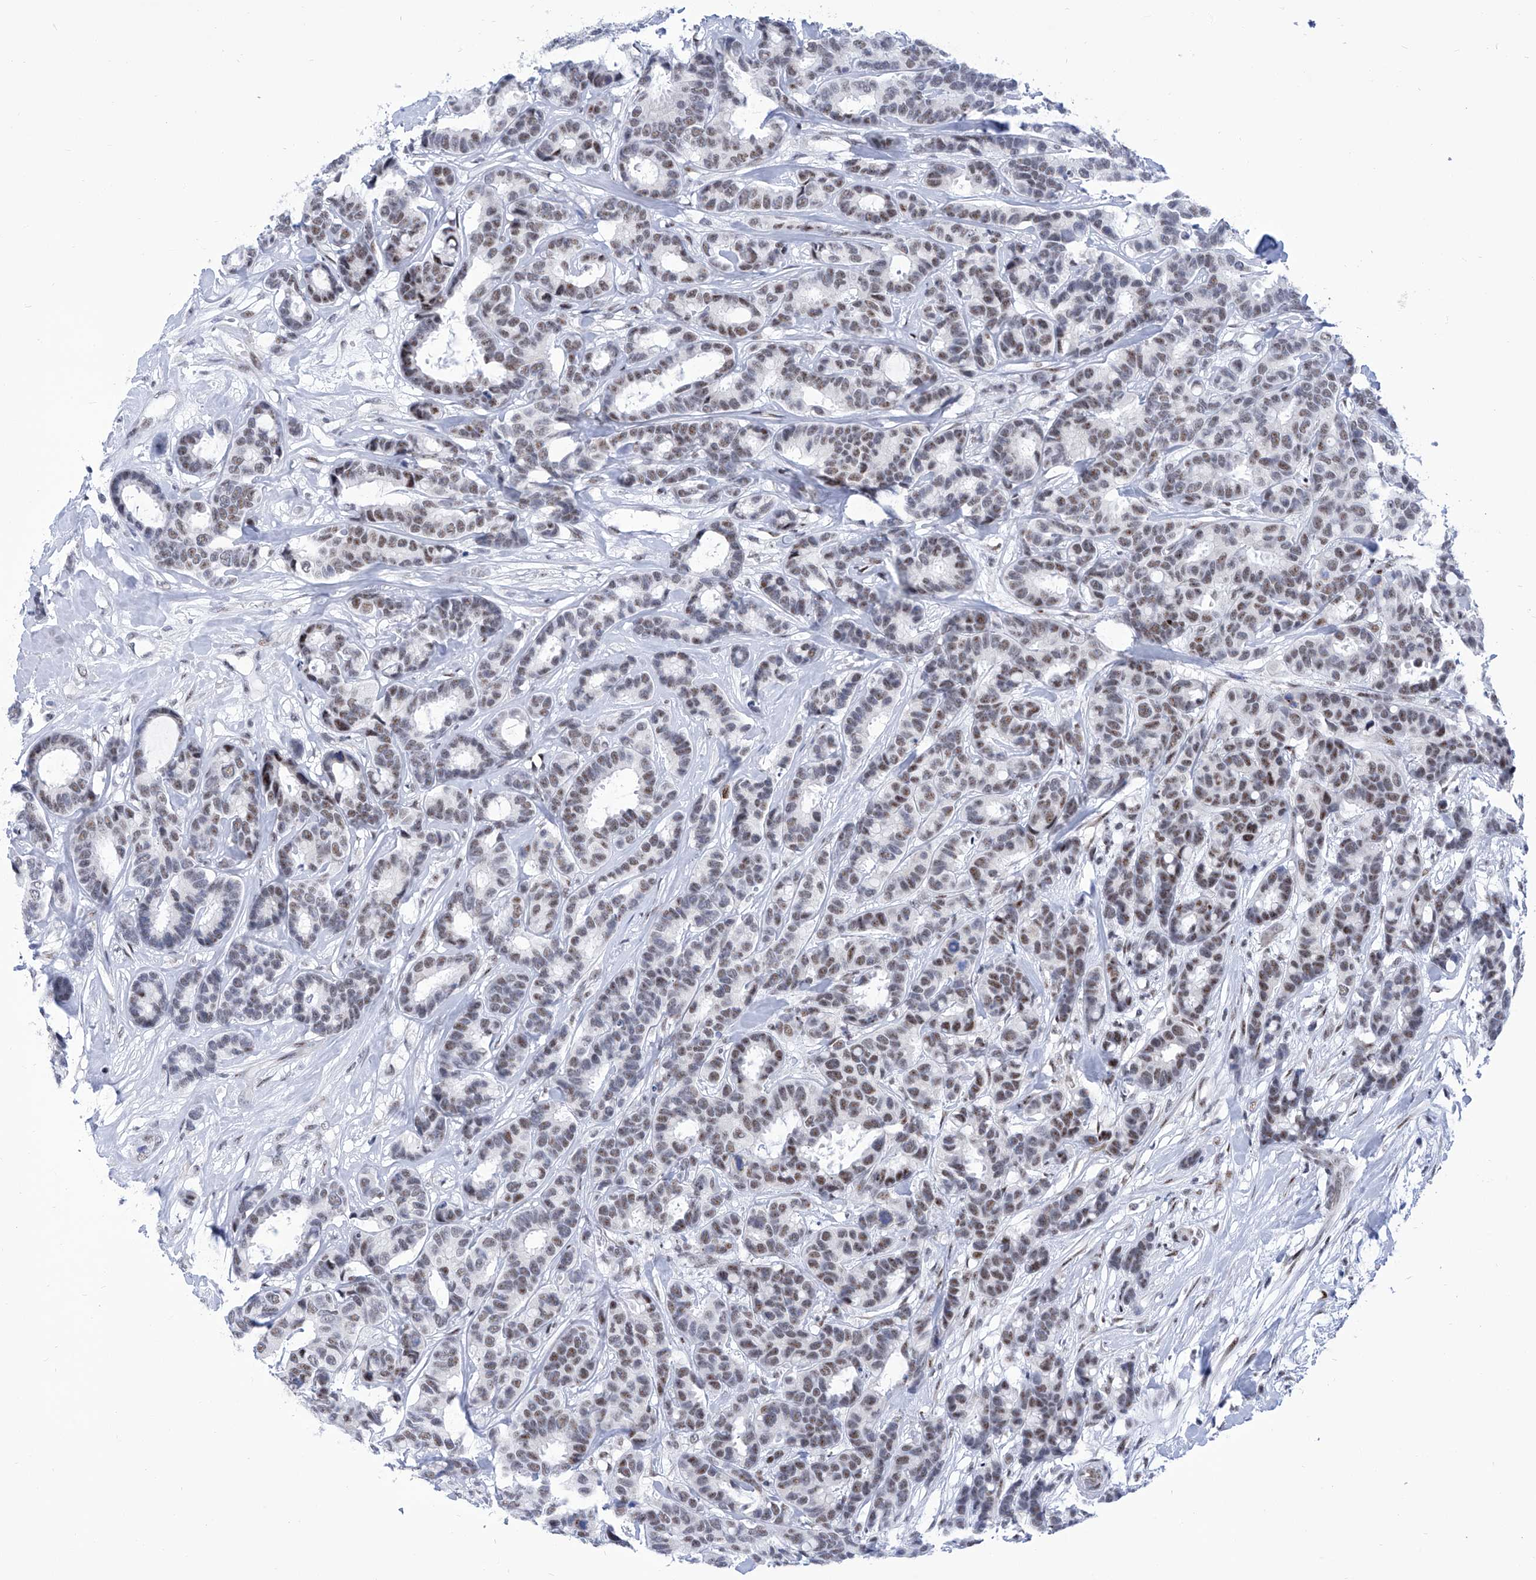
{"staining": {"intensity": "moderate", "quantity": "25%-75%", "location": "nuclear"}, "tissue": "breast cancer", "cell_type": "Tumor cells", "image_type": "cancer", "snomed": [{"axis": "morphology", "description": "Duct carcinoma"}, {"axis": "topography", "description": "Breast"}], "caption": "Moderate nuclear positivity is identified in about 25%-75% of tumor cells in breast cancer.", "gene": "SART1", "patient": {"sex": "female", "age": 87}}